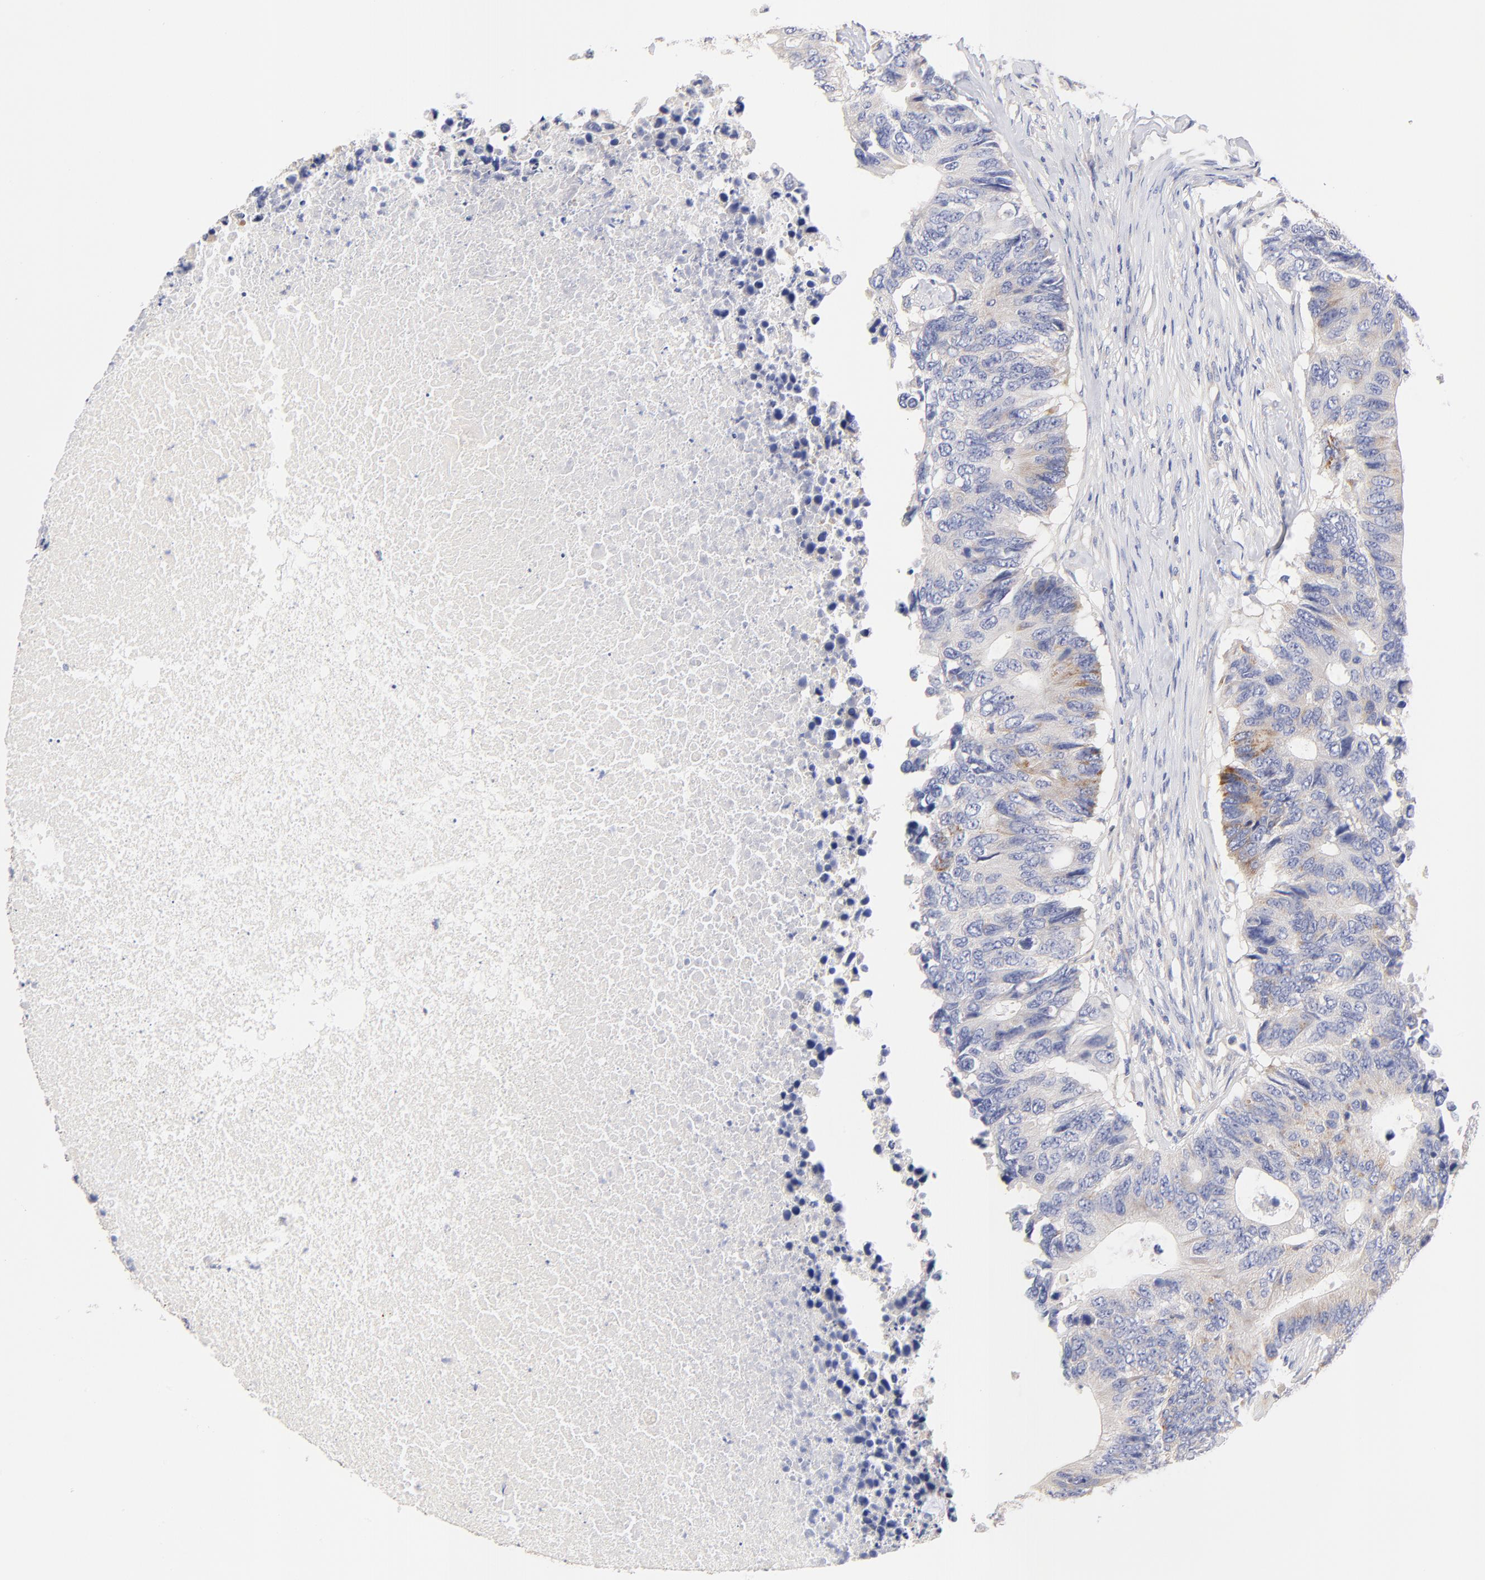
{"staining": {"intensity": "moderate", "quantity": "25%-75%", "location": "cytoplasmic/membranous"}, "tissue": "colorectal cancer", "cell_type": "Tumor cells", "image_type": "cancer", "snomed": [{"axis": "morphology", "description": "Adenocarcinoma, NOS"}, {"axis": "topography", "description": "Colon"}], "caption": "Protein staining of colorectal cancer tissue displays moderate cytoplasmic/membranous expression in about 25%-75% of tumor cells. (Brightfield microscopy of DAB IHC at high magnification).", "gene": "HS3ST1", "patient": {"sex": "male", "age": 71}}